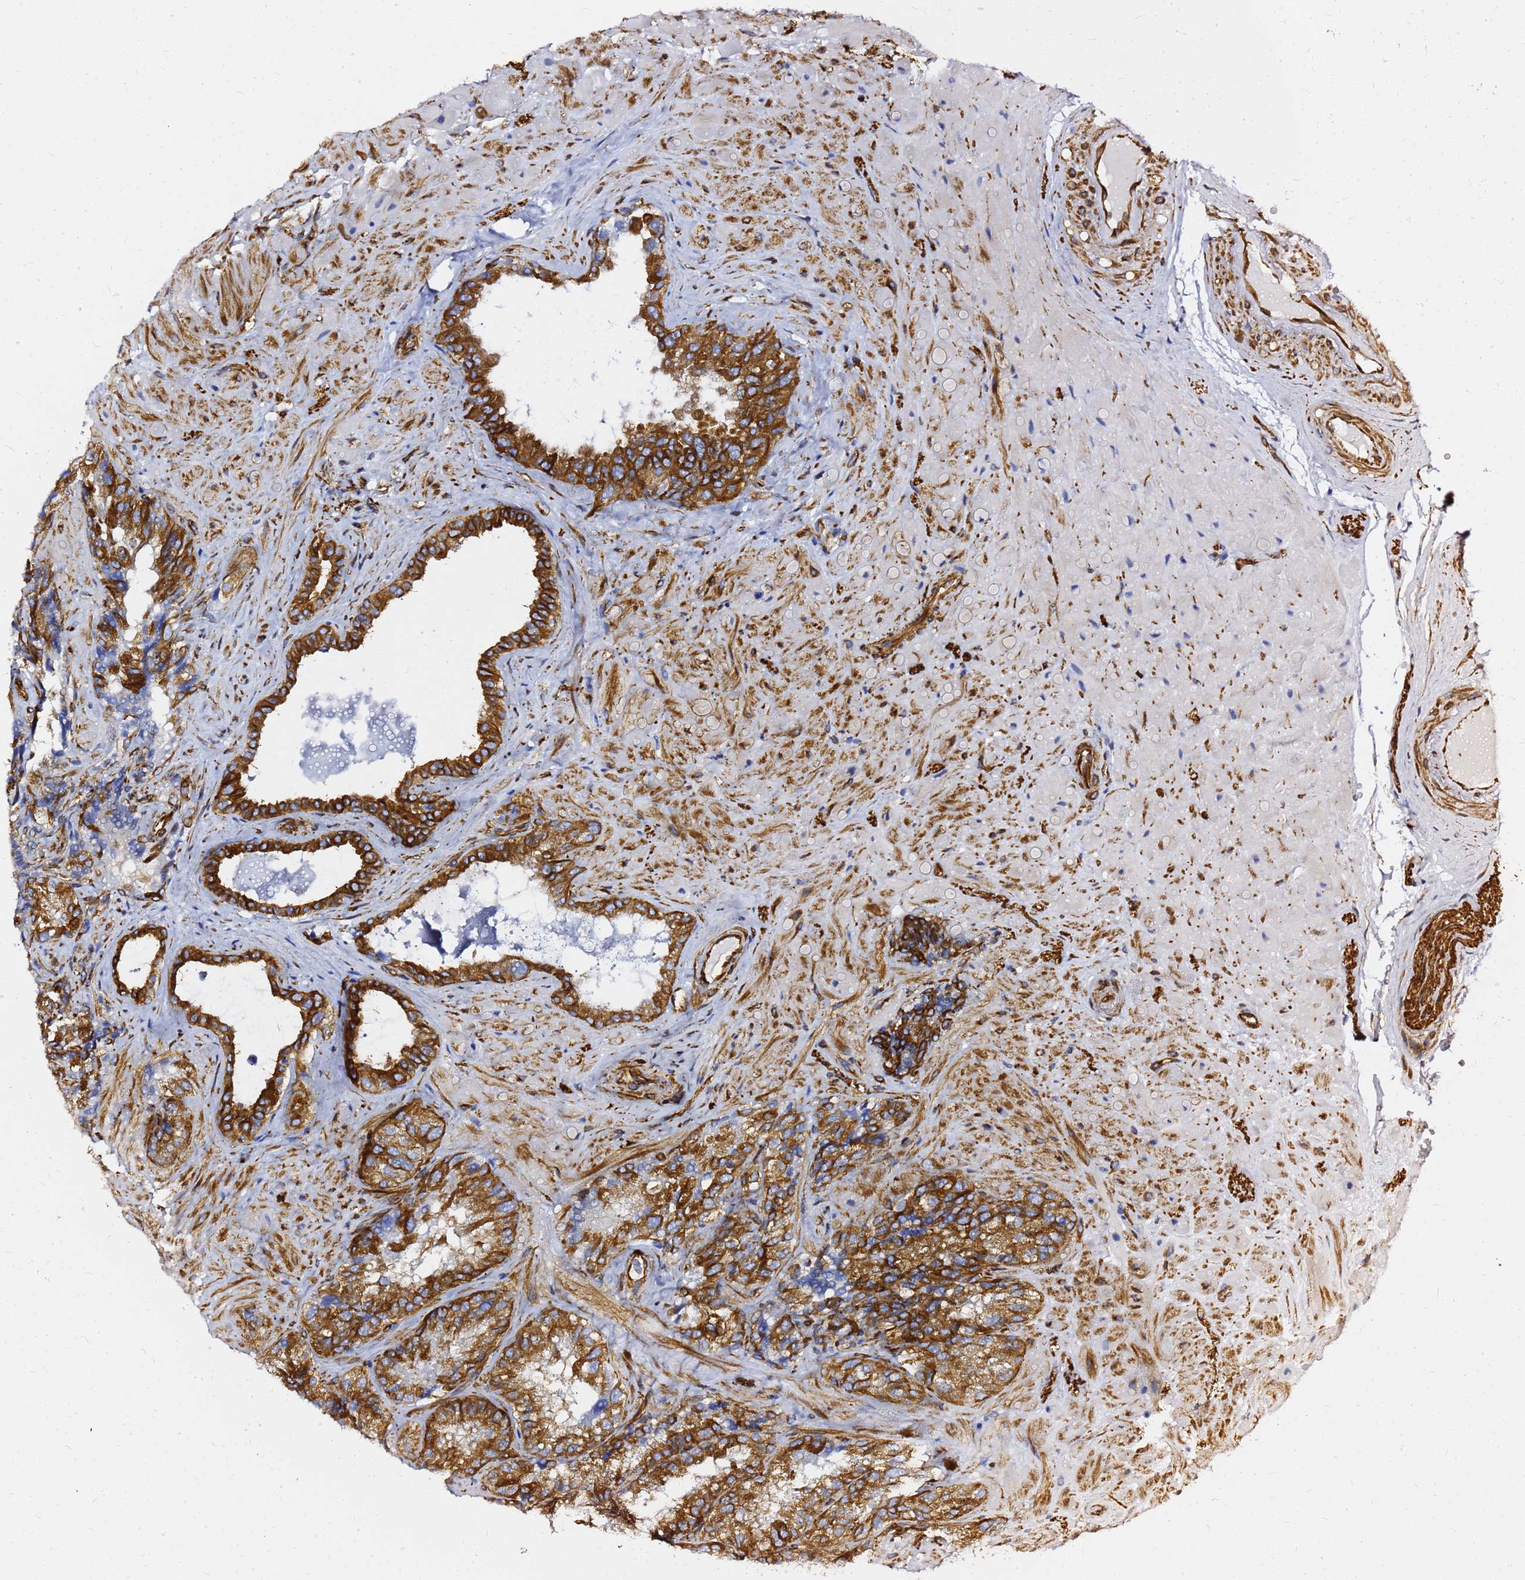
{"staining": {"intensity": "strong", "quantity": ">75%", "location": "cytoplasmic/membranous"}, "tissue": "seminal vesicle", "cell_type": "Glandular cells", "image_type": "normal", "snomed": [{"axis": "morphology", "description": "Normal tissue, NOS"}, {"axis": "topography", "description": "Seminal veicle"}], "caption": "Protein expression analysis of benign seminal vesicle reveals strong cytoplasmic/membranous positivity in approximately >75% of glandular cells.", "gene": "TUBA8", "patient": {"sex": "male", "age": 58}}